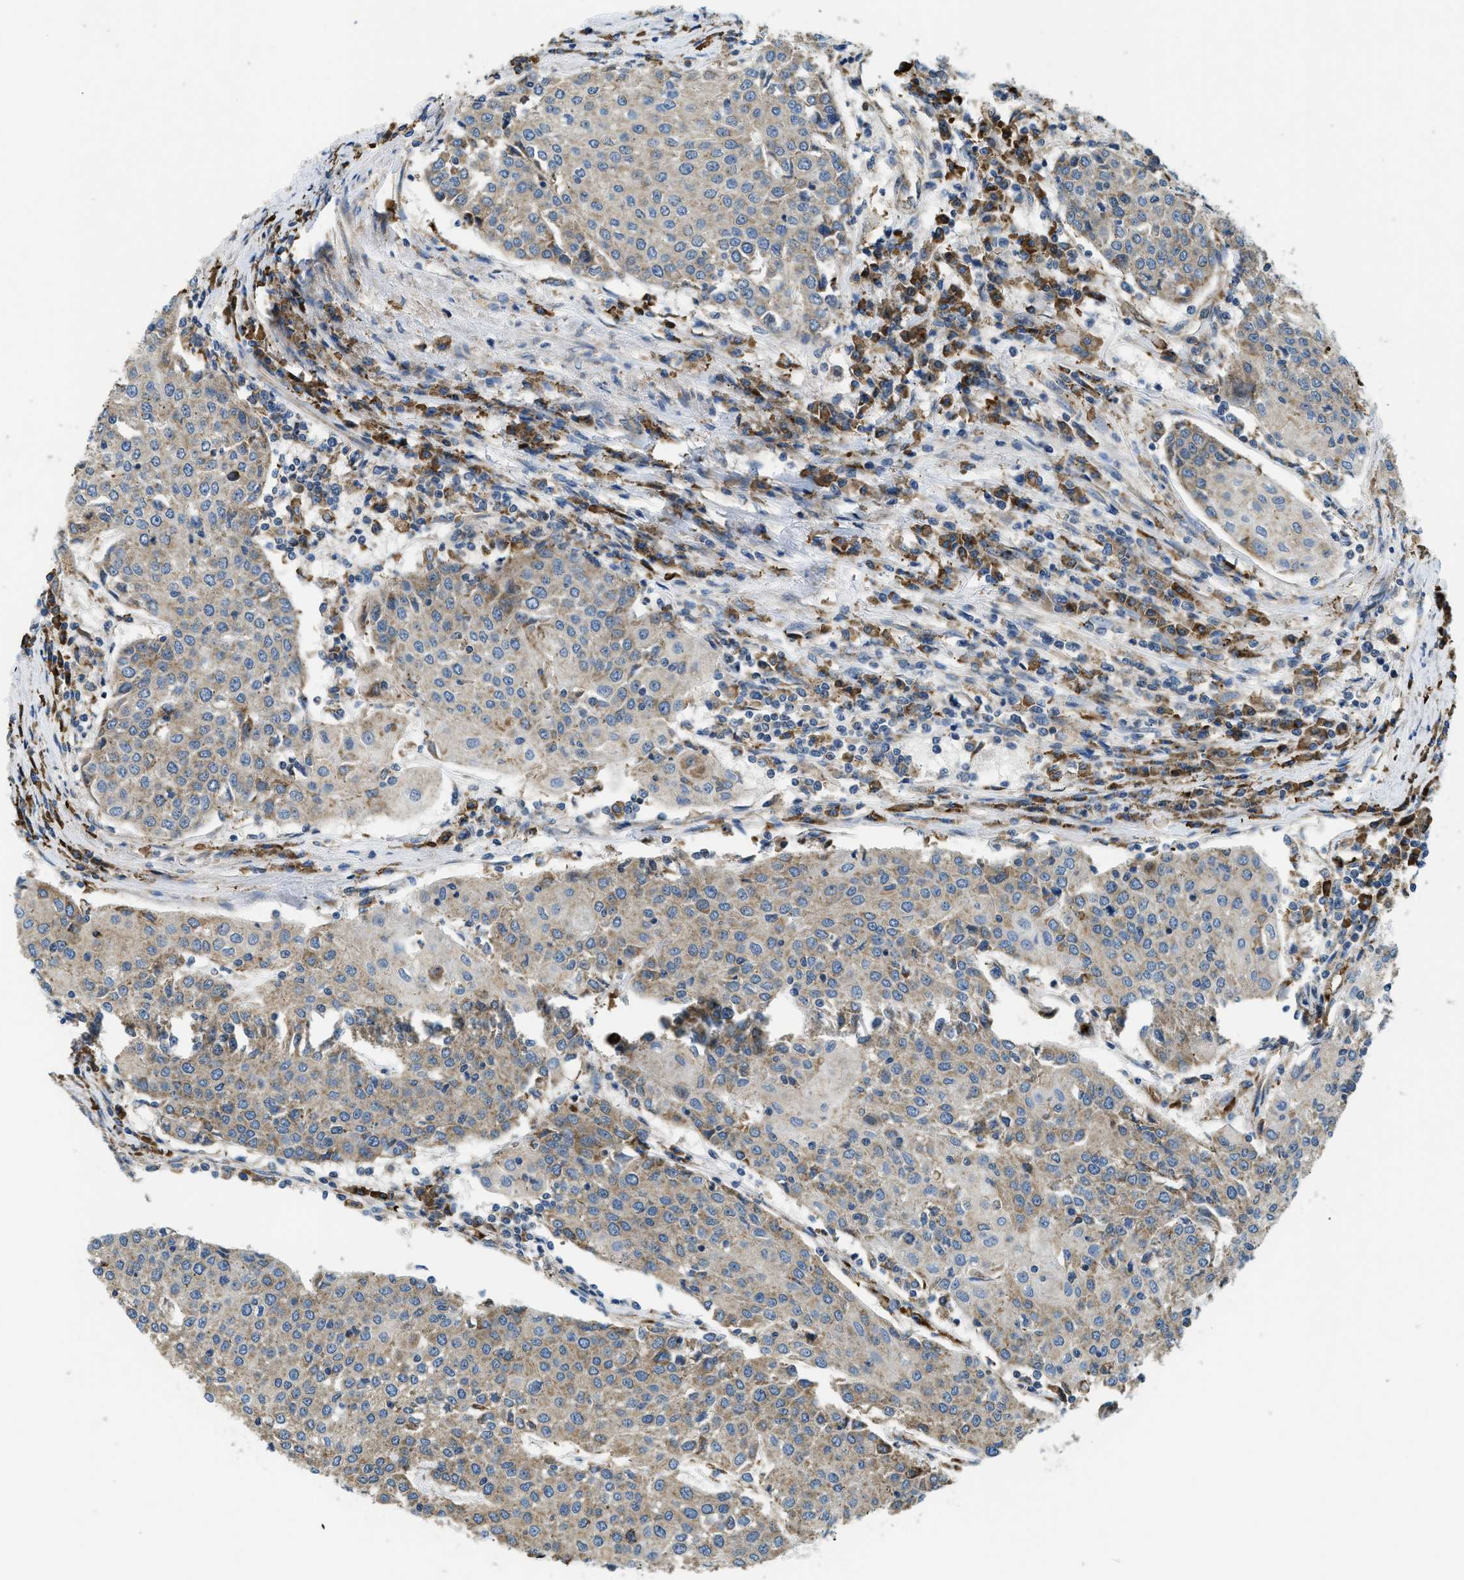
{"staining": {"intensity": "moderate", "quantity": "25%-75%", "location": "cytoplasmic/membranous"}, "tissue": "urothelial cancer", "cell_type": "Tumor cells", "image_type": "cancer", "snomed": [{"axis": "morphology", "description": "Urothelial carcinoma, High grade"}, {"axis": "topography", "description": "Urinary bladder"}], "caption": "A high-resolution micrograph shows immunohistochemistry (IHC) staining of urothelial cancer, which displays moderate cytoplasmic/membranous positivity in about 25%-75% of tumor cells.", "gene": "CSPG4", "patient": {"sex": "female", "age": 85}}